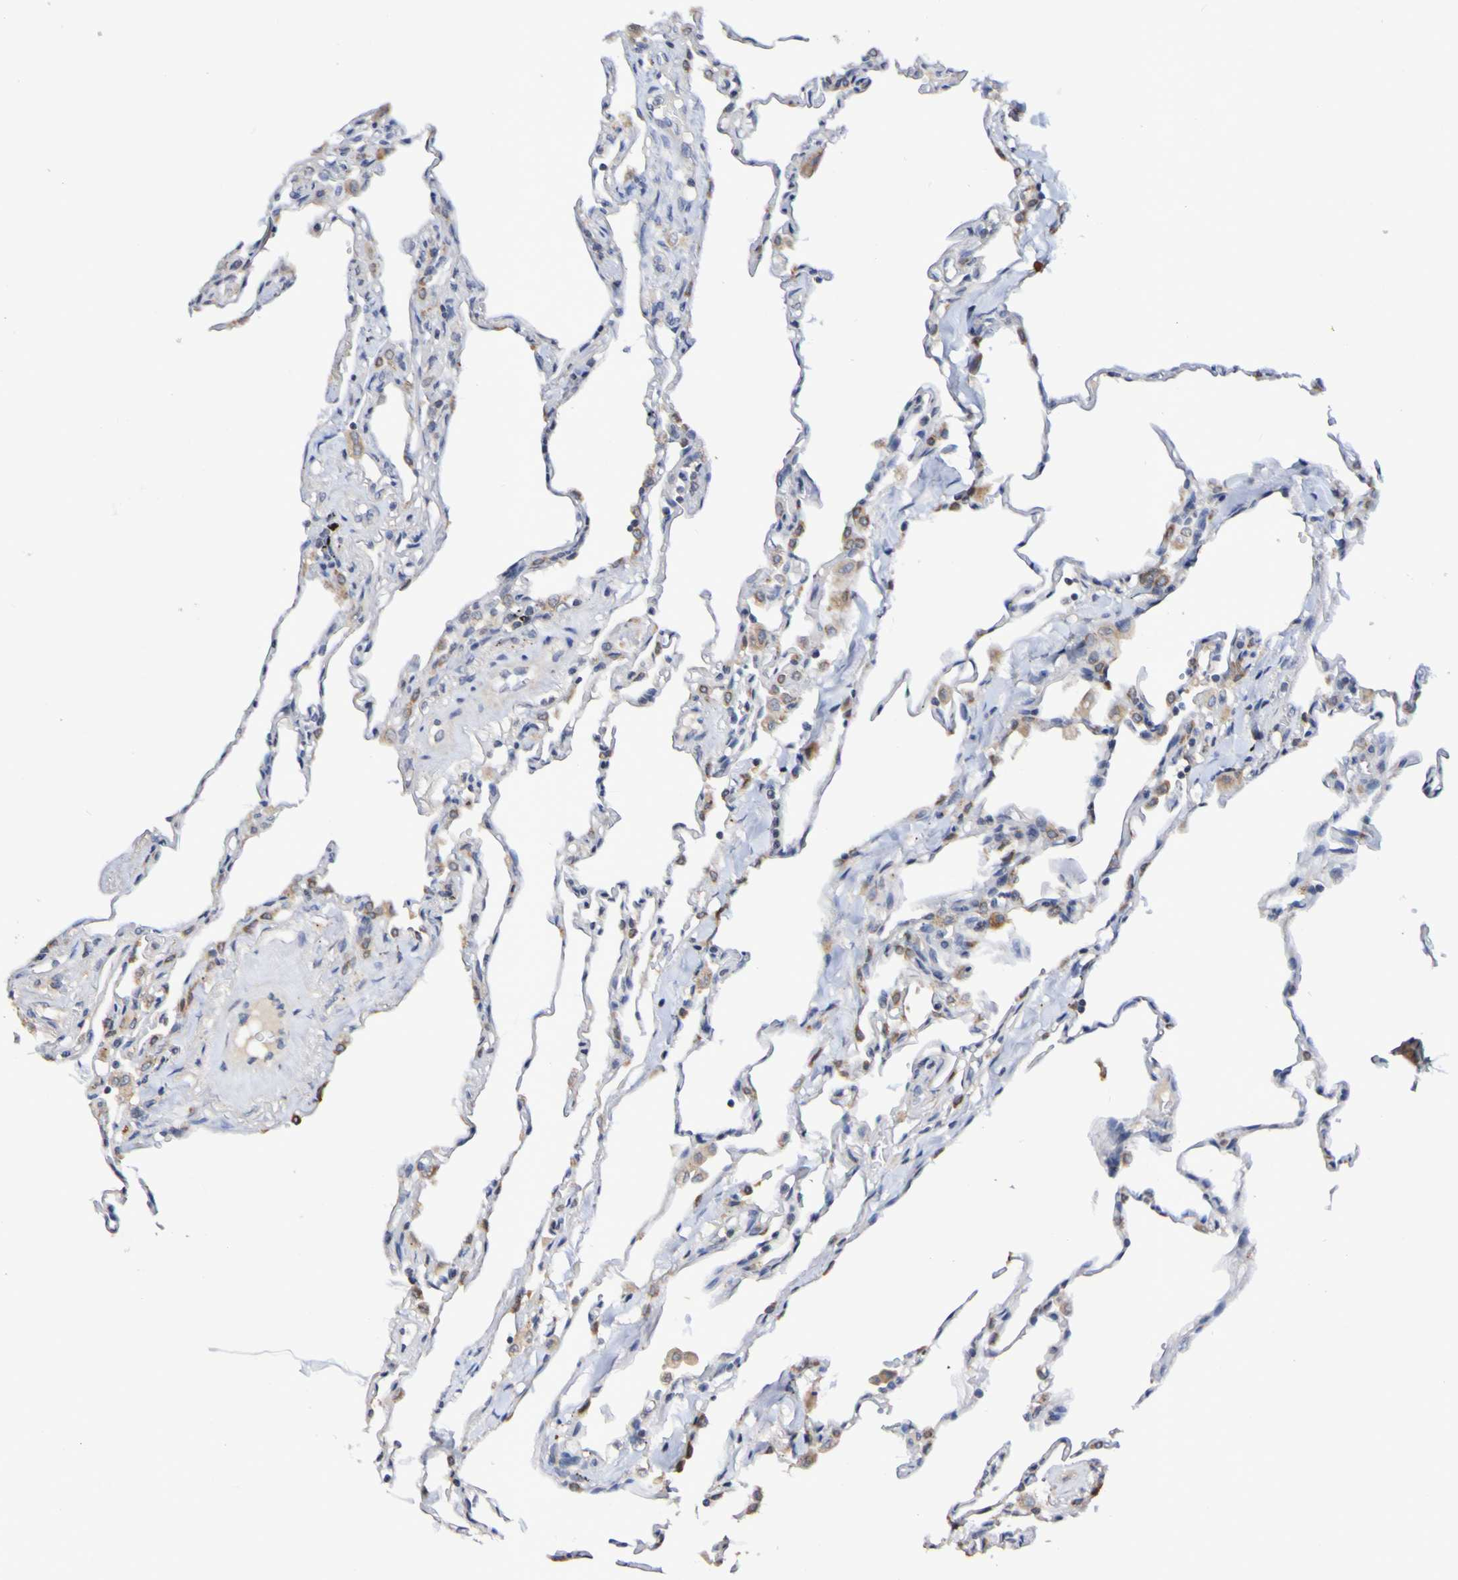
{"staining": {"intensity": "weak", "quantity": "25%-75%", "location": "cytoplasmic/membranous"}, "tissue": "lung", "cell_type": "Alveolar cells", "image_type": "normal", "snomed": [{"axis": "morphology", "description": "Normal tissue, NOS"}, {"axis": "topography", "description": "Lung"}], "caption": "Approximately 25%-75% of alveolar cells in normal human lung show weak cytoplasmic/membranous protein positivity as visualized by brown immunohistochemical staining.", "gene": "PTP4A2", "patient": {"sex": "male", "age": 59}}